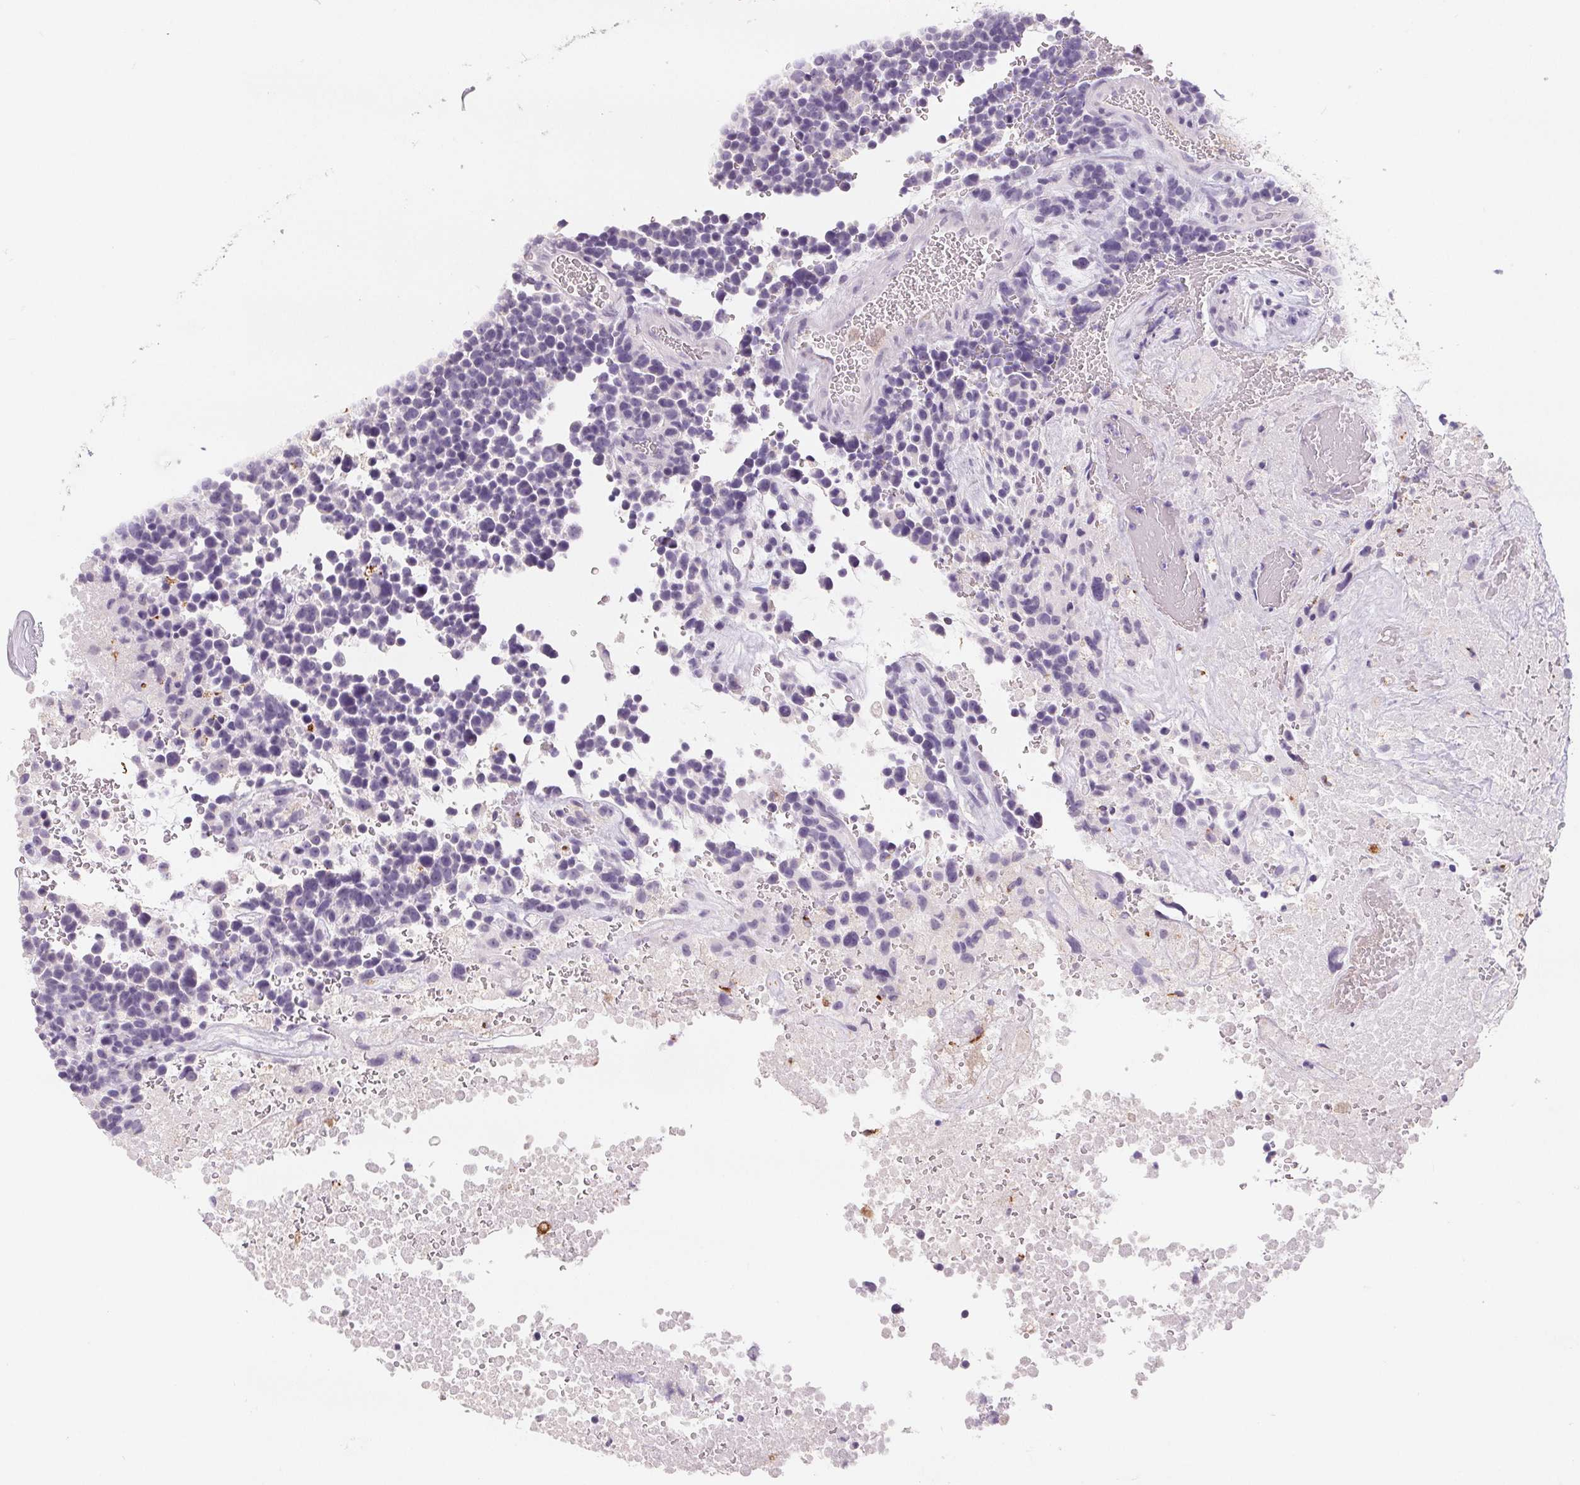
{"staining": {"intensity": "negative", "quantity": "none", "location": "none"}, "tissue": "glioma", "cell_type": "Tumor cells", "image_type": "cancer", "snomed": [{"axis": "morphology", "description": "Glioma, malignant, High grade"}, {"axis": "topography", "description": "Brain"}], "caption": "IHC photomicrograph of human malignant glioma (high-grade) stained for a protein (brown), which shows no expression in tumor cells.", "gene": "CD69", "patient": {"sex": "male", "age": 33}}